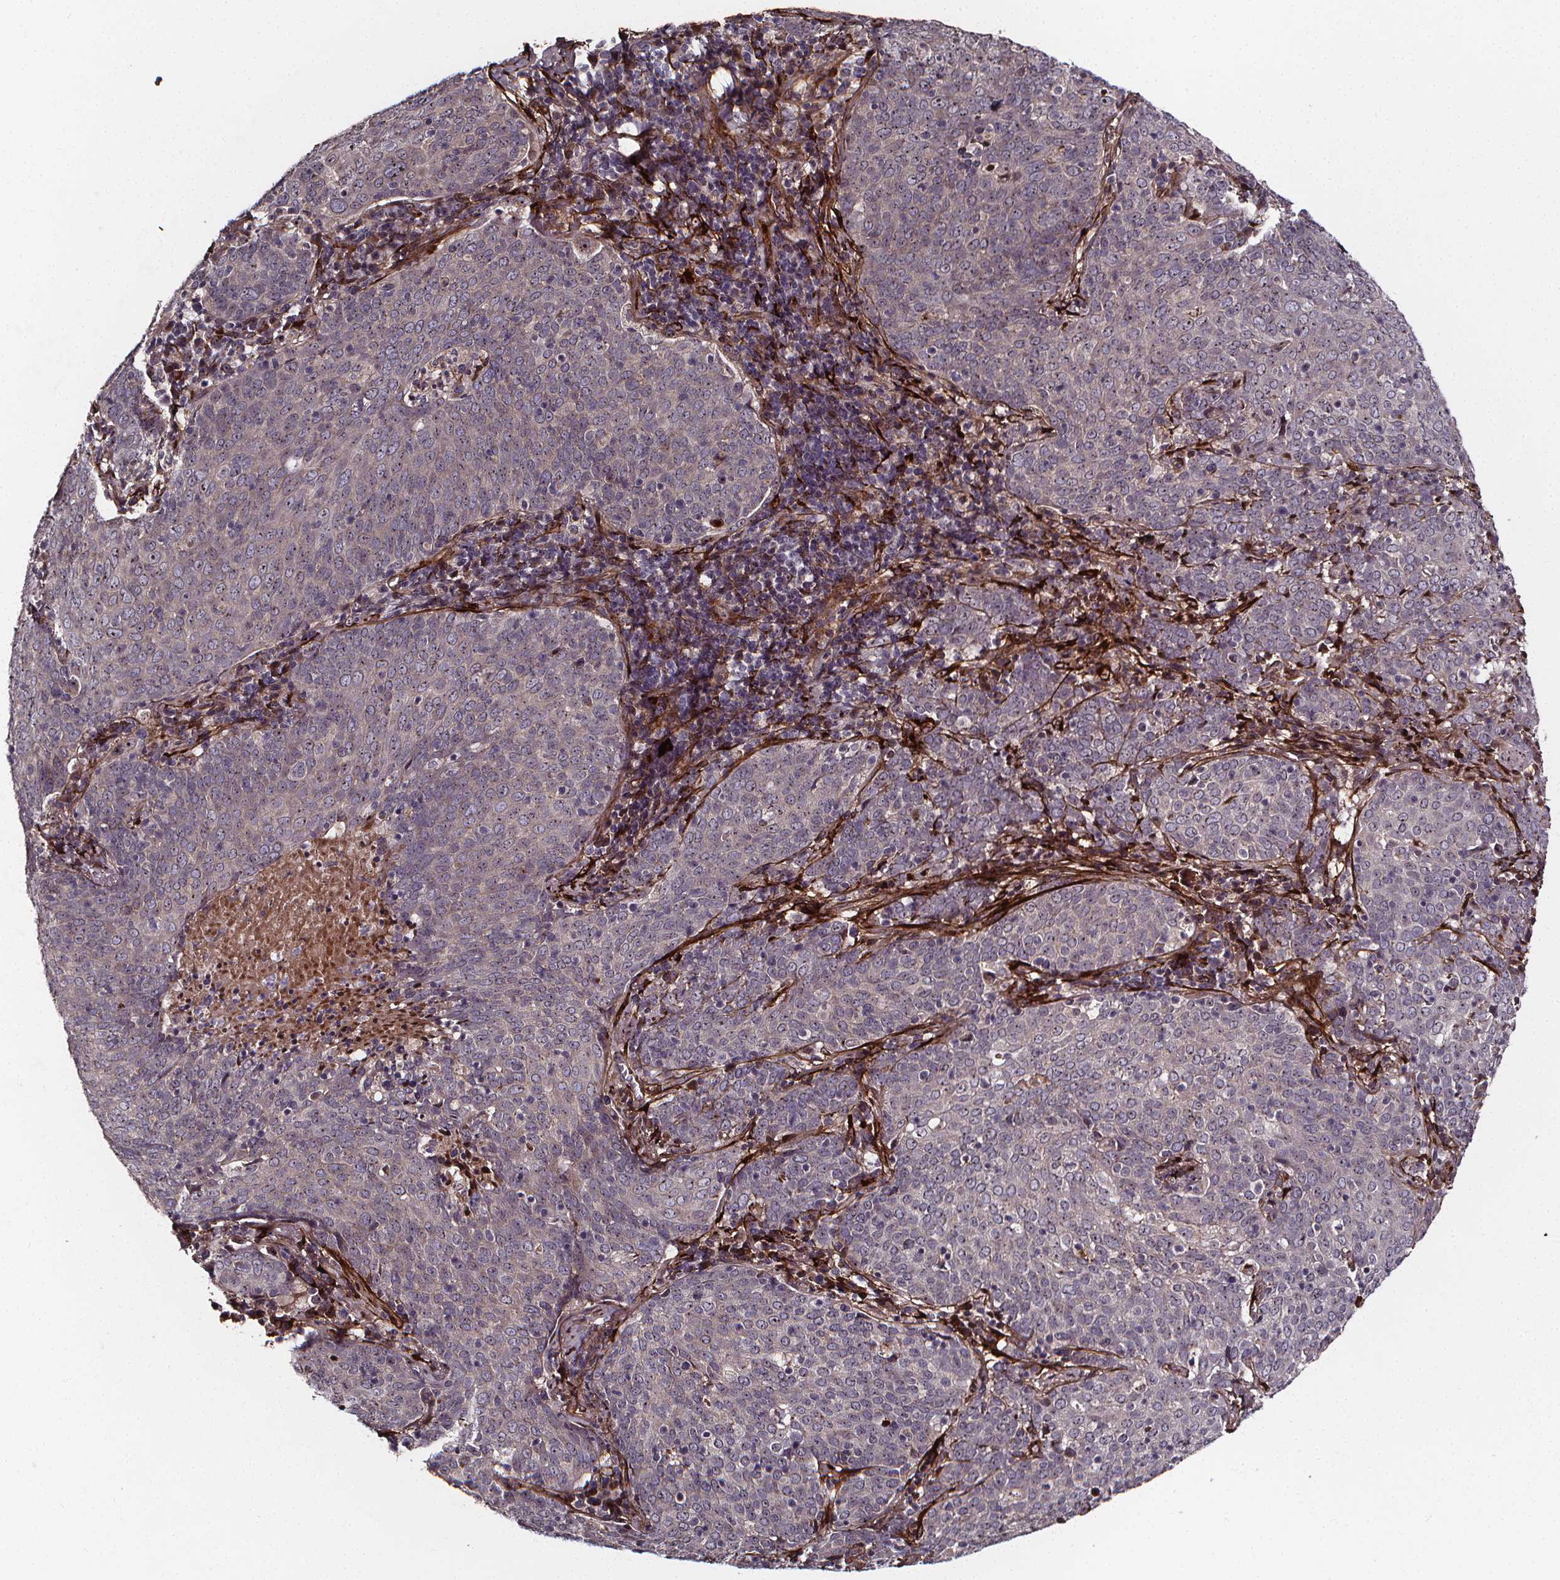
{"staining": {"intensity": "negative", "quantity": "none", "location": "none"}, "tissue": "lung cancer", "cell_type": "Tumor cells", "image_type": "cancer", "snomed": [{"axis": "morphology", "description": "Squamous cell carcinoma, NOS"}, {"axis": "topography", "description": "Lung"}], "caption": "Lung cancer was stained to show a protein in brown. There is no significant staining in tumor cells. Brightfield microscopy of immunohistochemistry stained with DAB (3,3'-diaminobenzidine) (brown) and hematoxylin (blue), captured at high magnification.", "gene": "AEBP1", "patient": {"sex": "male", "age": 82}}